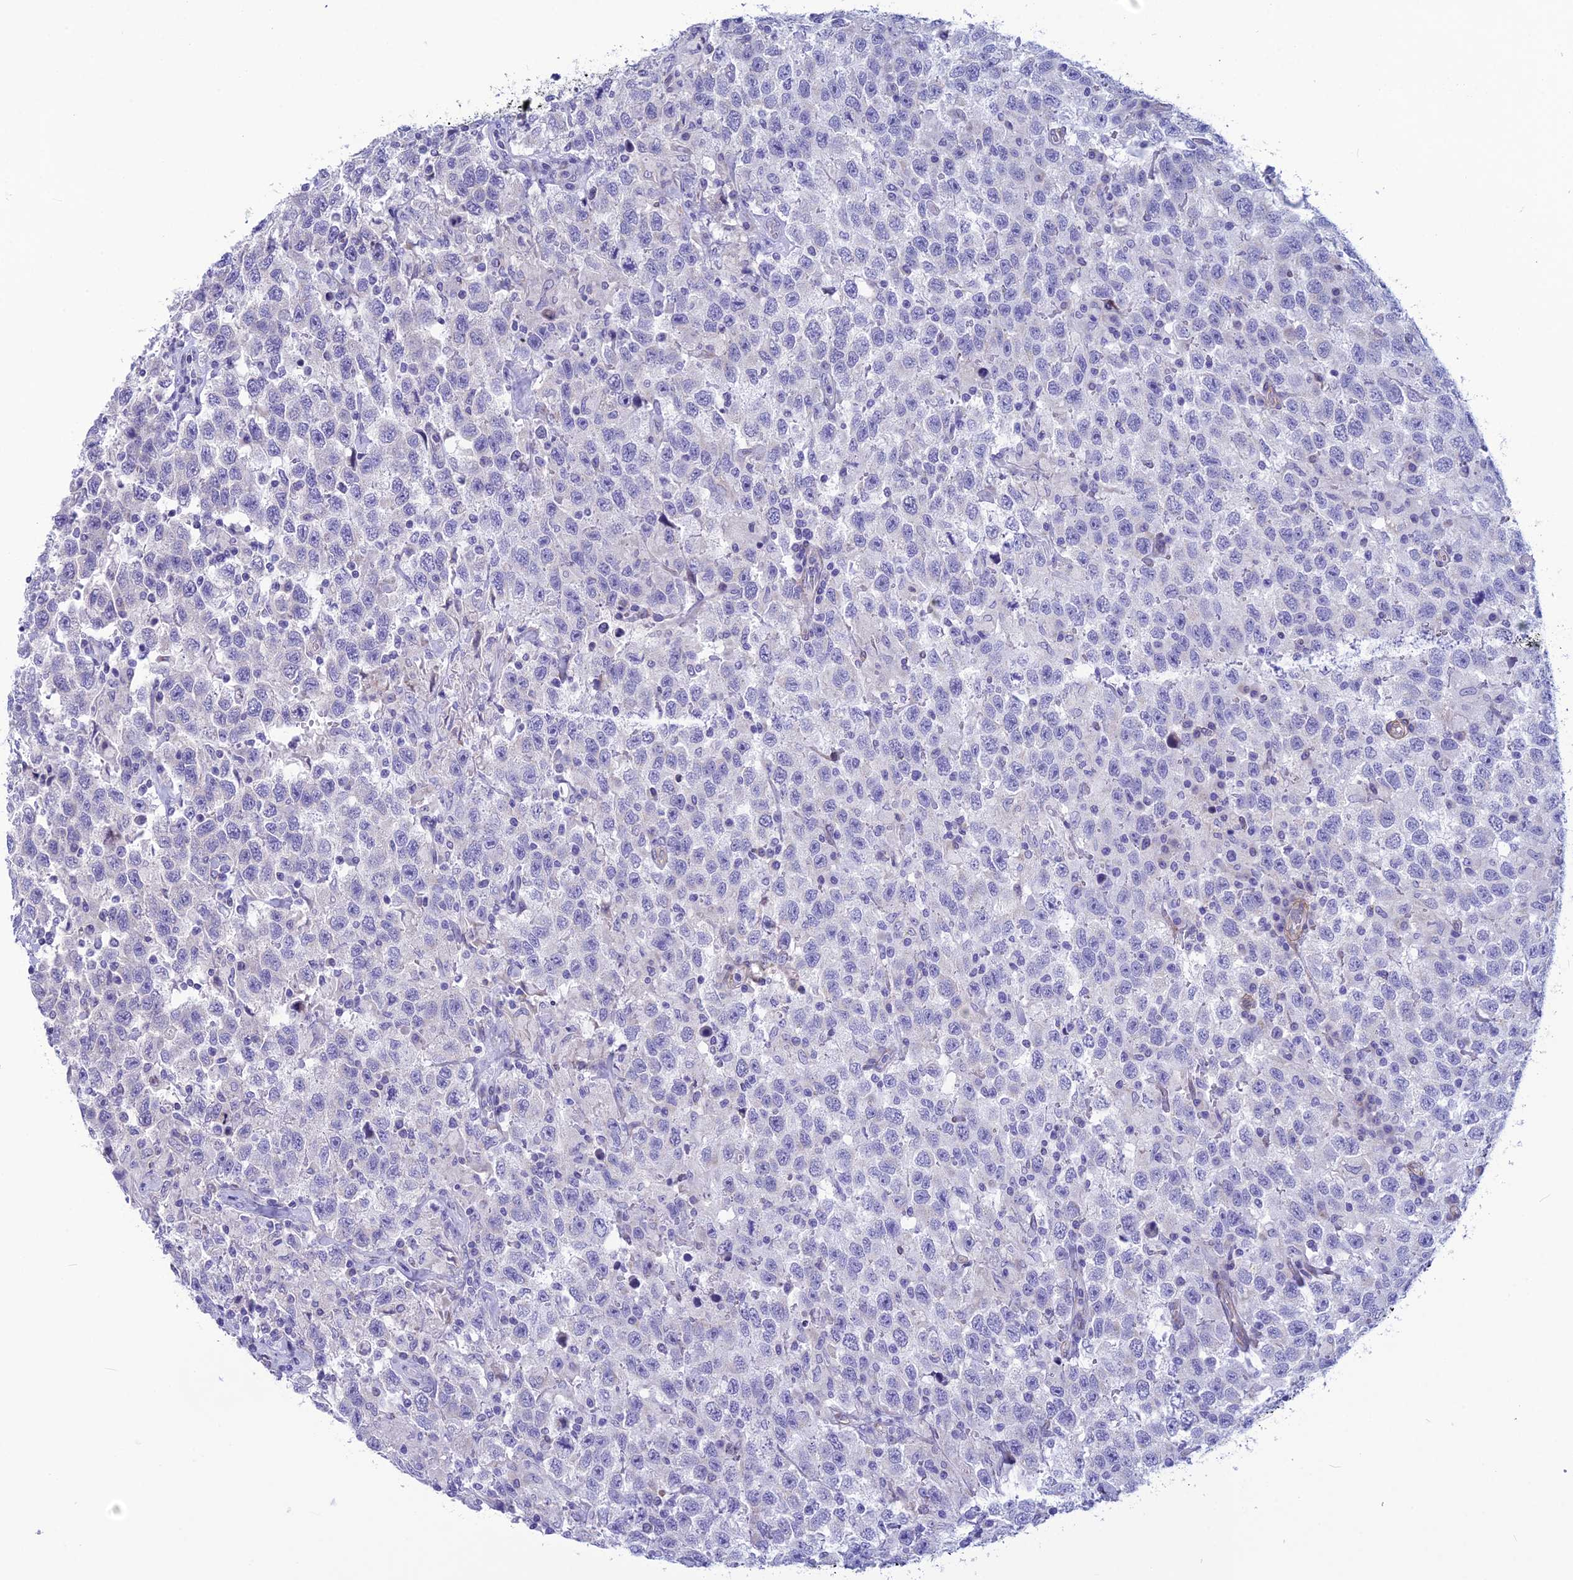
{"staining": {"intensity": "negative", "quantity": "none", "location": "none"}, "tissue": "testis cancer", "cell_type": "Tumor cells", "image_type": "cancer", "snomed": [{"axis": "morphology", "description": "Seminoma, NOS"}, {"axis": "topography", "description": "Testis"}], "caption": "The IHC image has no significant staining in tumor cells of testis cancer tissue.", "gene": "POMGNT1", "patient": {"sex": "male", "age": 41}}